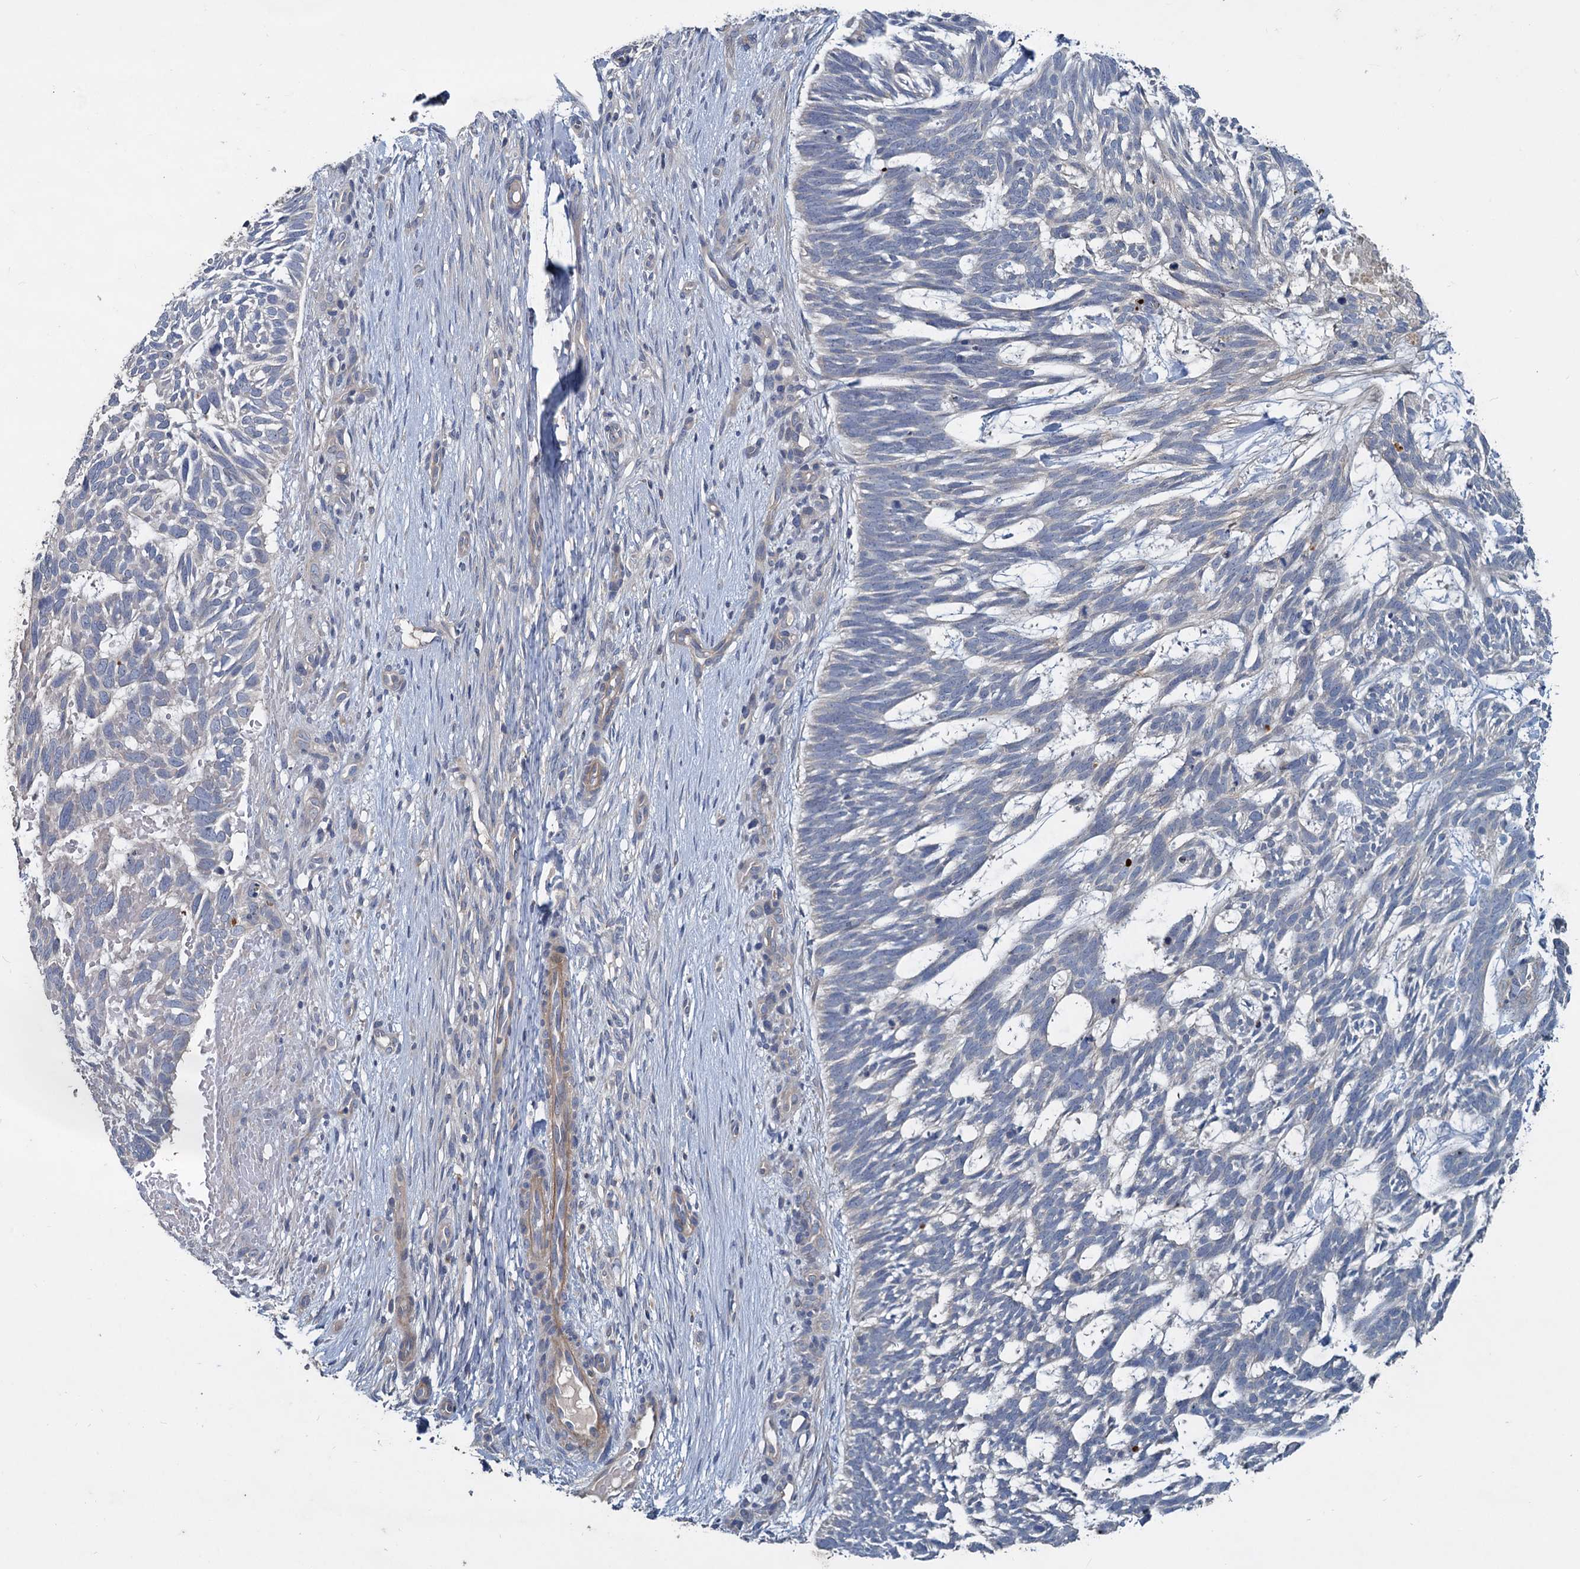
{"staining": {"intensity": "negative", "quantity": "none", "location": "none"}, "tissue": "skin cancer", "cell_type": "Tumor cells", "image_type": "cancer", "snomed": [{"axis": "morphology", "description": "Basal cell carcinoma"}, {"axis": "topography", "description": "Skin"}], "caption": "Immunohistochemistry photomicrograph of basal cell carcinoma (skin) stained for a protein (brown), which displays no staining in tumor cells.", "gene": "SLC2A7", "patient": {"sex": "male", "age": 88}}